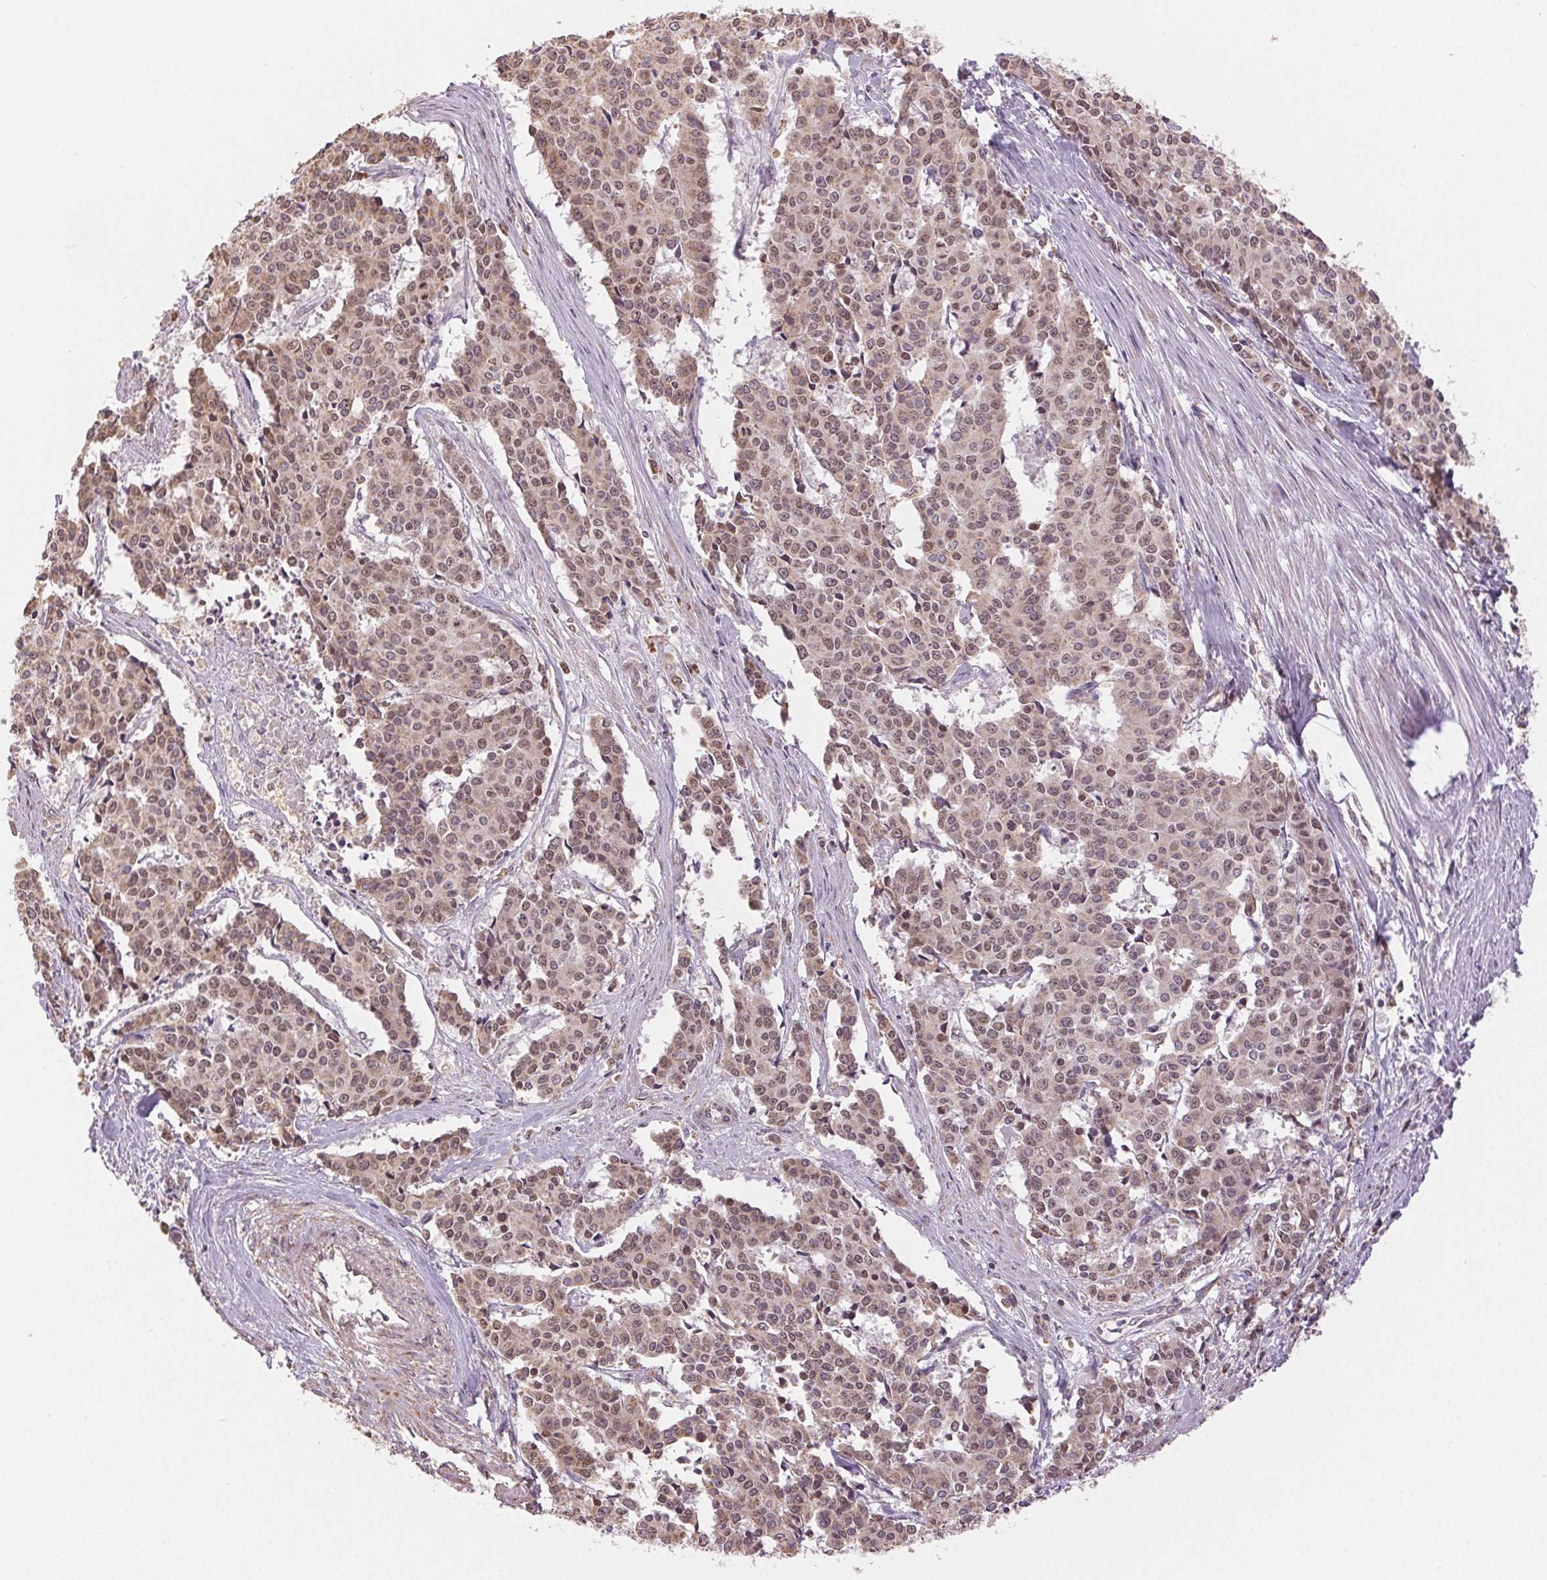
{"staining": {"intensity": "weak", "quantity": ">75%", "location": "nuclear"}, "tissue": "cervical cancer", "cell_type": "Tumor cells", "image_type": "cancer", "snomed": [{"axis": "morphology", "description": "Squamous cell carcinoma, NOS"}, {"axis": "topography", "description": "Cervix"}], "caption": "High-magnification brightfield microscopy of cervical cancer stained with DAB (brown) and counterstained with hematoxylin (blue). tumor cells exhibit weak nuclear expression is appreciated in about>75% of cells. The staining is performed using DAB (3,3'-diaminobenzidine) brown chromogen to label protein expression. The nuclei are counter-stained blue using hematoxylin.", "gene": "PIWIL4", "patient": {"sex": "female", "age": 28}}